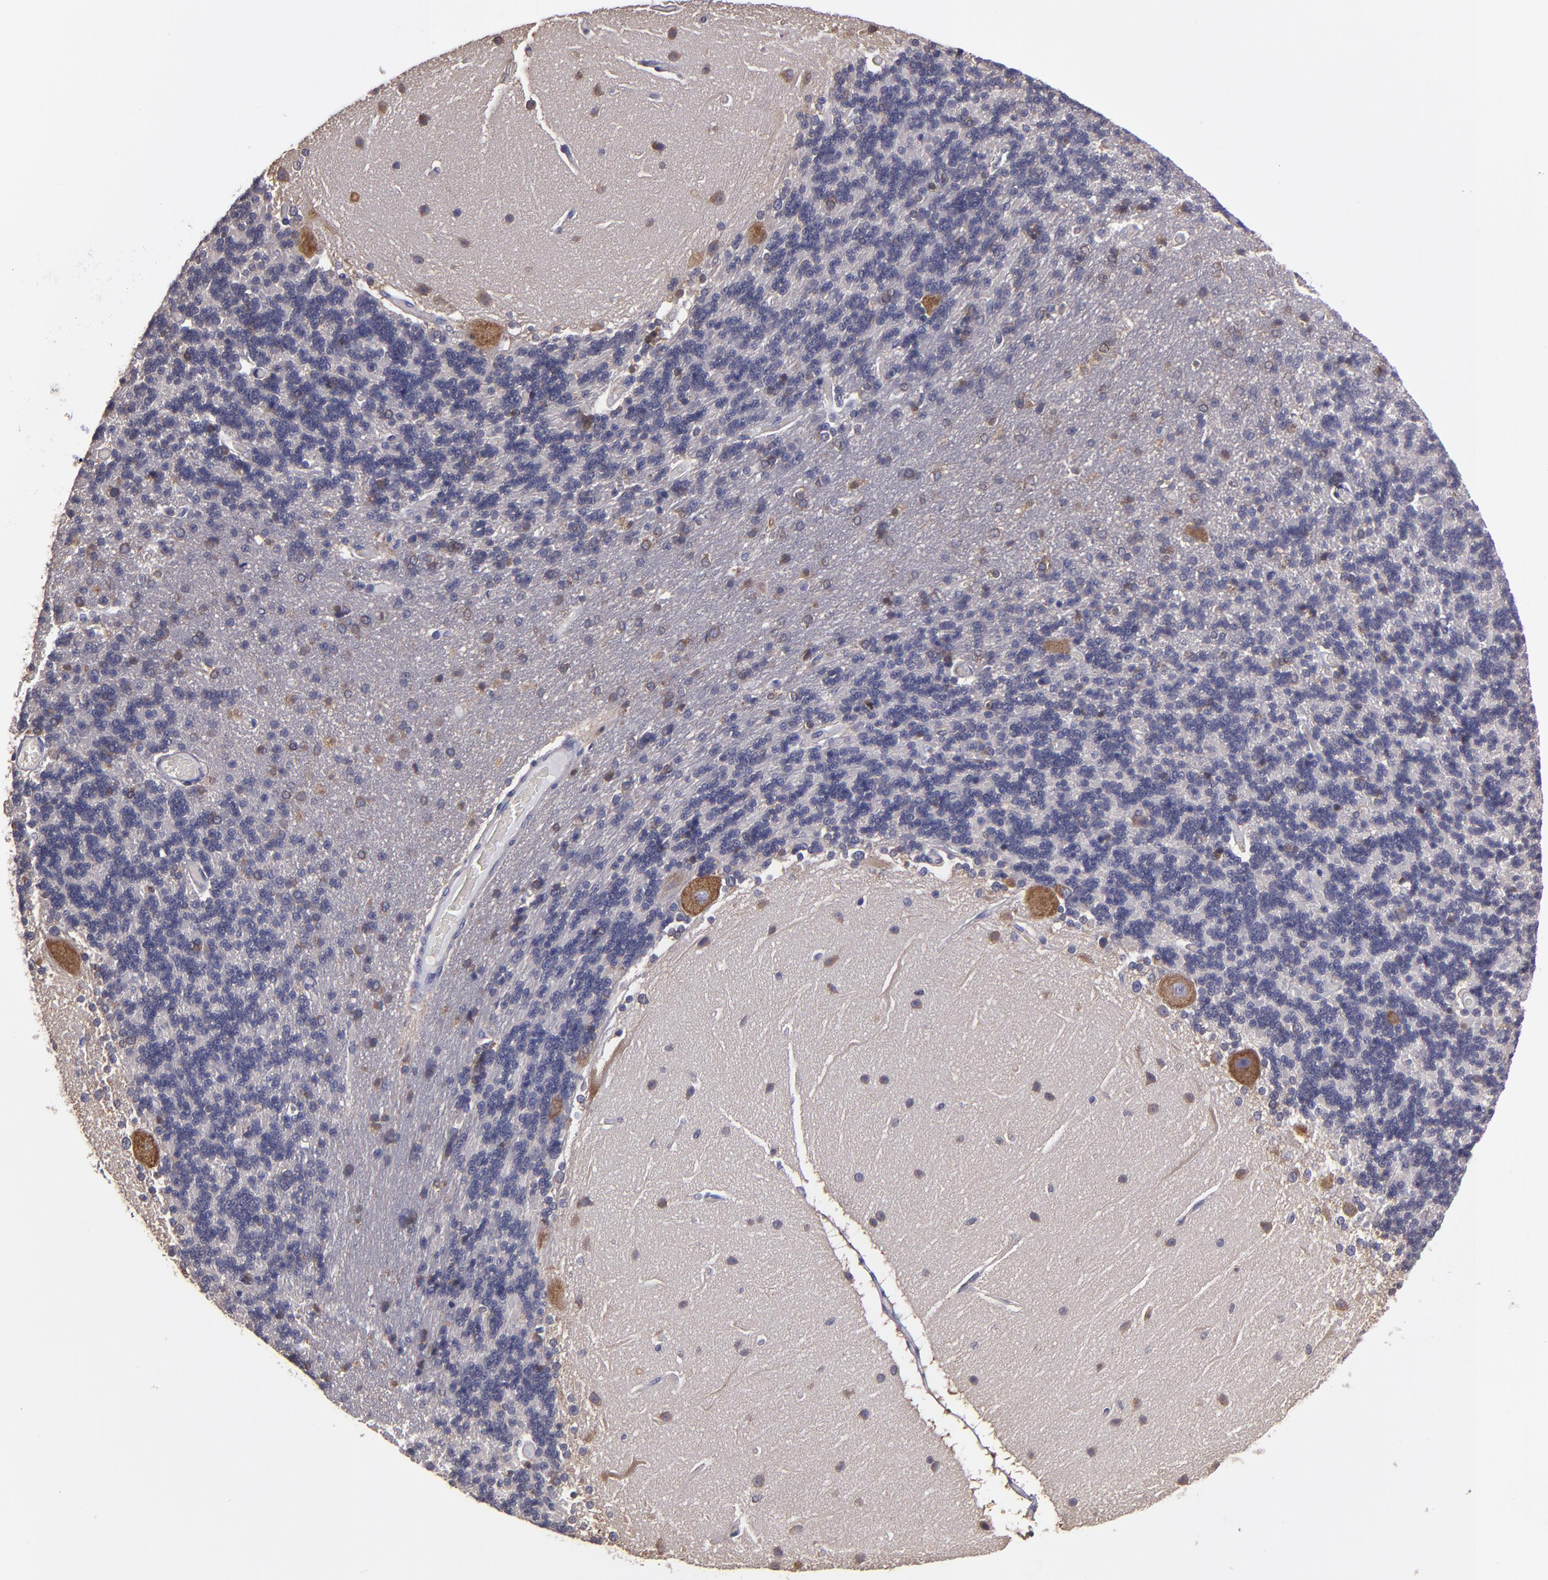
{"staining": {"intensity": "negative", "quantity": "none", "location": "none"}, "tissue": "cerebellum", "cell_type": "Cells in granular layer", "image_type": "normal", "snomed": [{"axis": "morphology", "description": "Normal tissue, NOS"}, {"axis": "topography", "description": "Cerebellum"}], "caption": "This is an immunohistochemistry (IHC) histopathology image of normal human cerebellum. There is no staining in cells in granular layer.", "gene": "CARS1", "patient": {"sex": "female", "age": 54}}